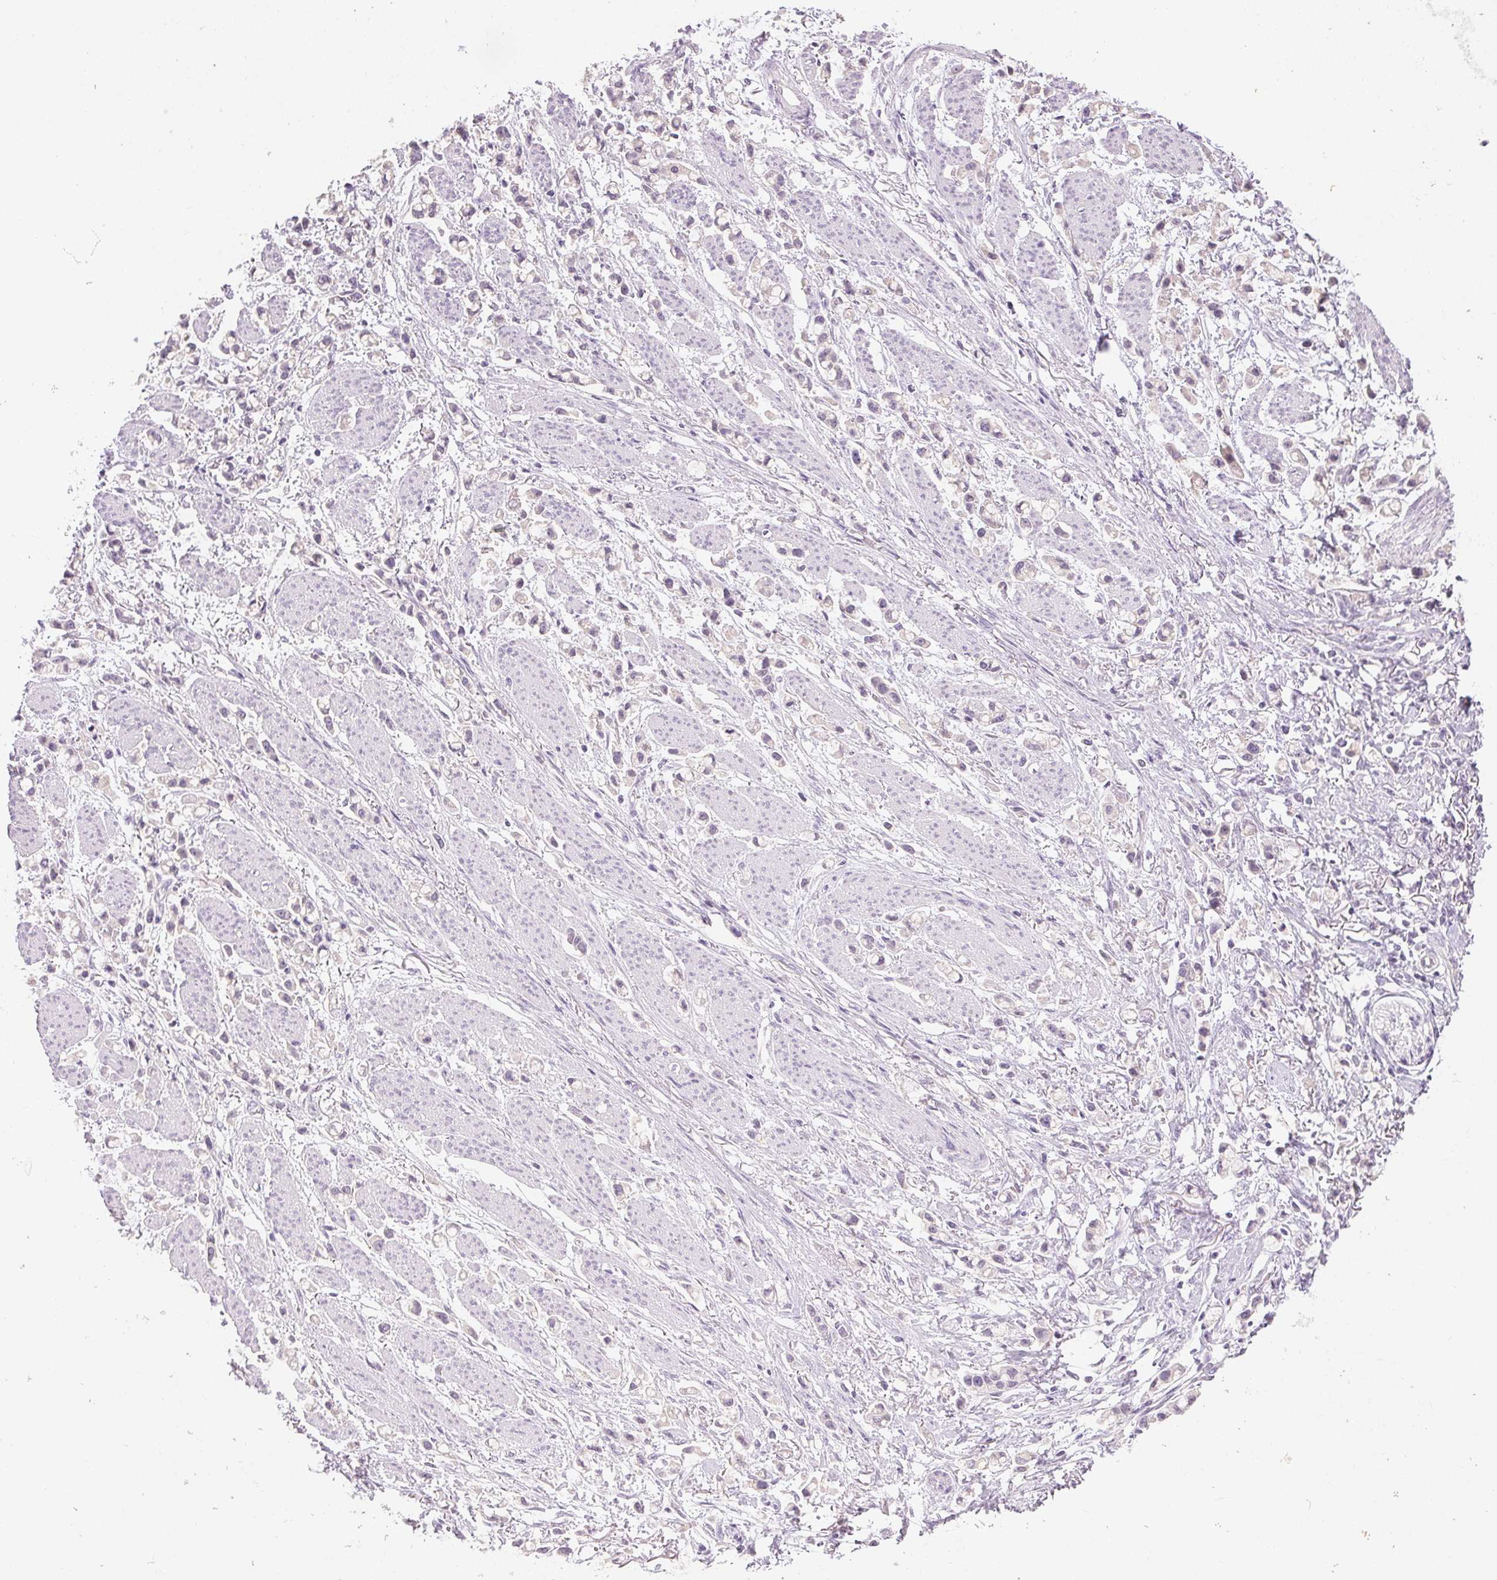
{"staining": {"intensity": "negative", "quantity": "none", "location": "none"}, "tissue": "stomach cancer", "cell_type": "Tumor cells", "image_type": "cancer", "snomed": [{"axis": "morphology", "description": "Adenocarcinoma, NOS"}, {"axis": "topography", "description": "Stomach"}], "caption": "This micrograph is of stomach cancer (adenocarcinoma) stained with immunohistochemistry (IHC) to label a protein in brown with the nuclei are counter-stained blue. There is no expression in tumor cells.", "gene": "SFTPD", "patient": {"sex": "female", "age": 81}}